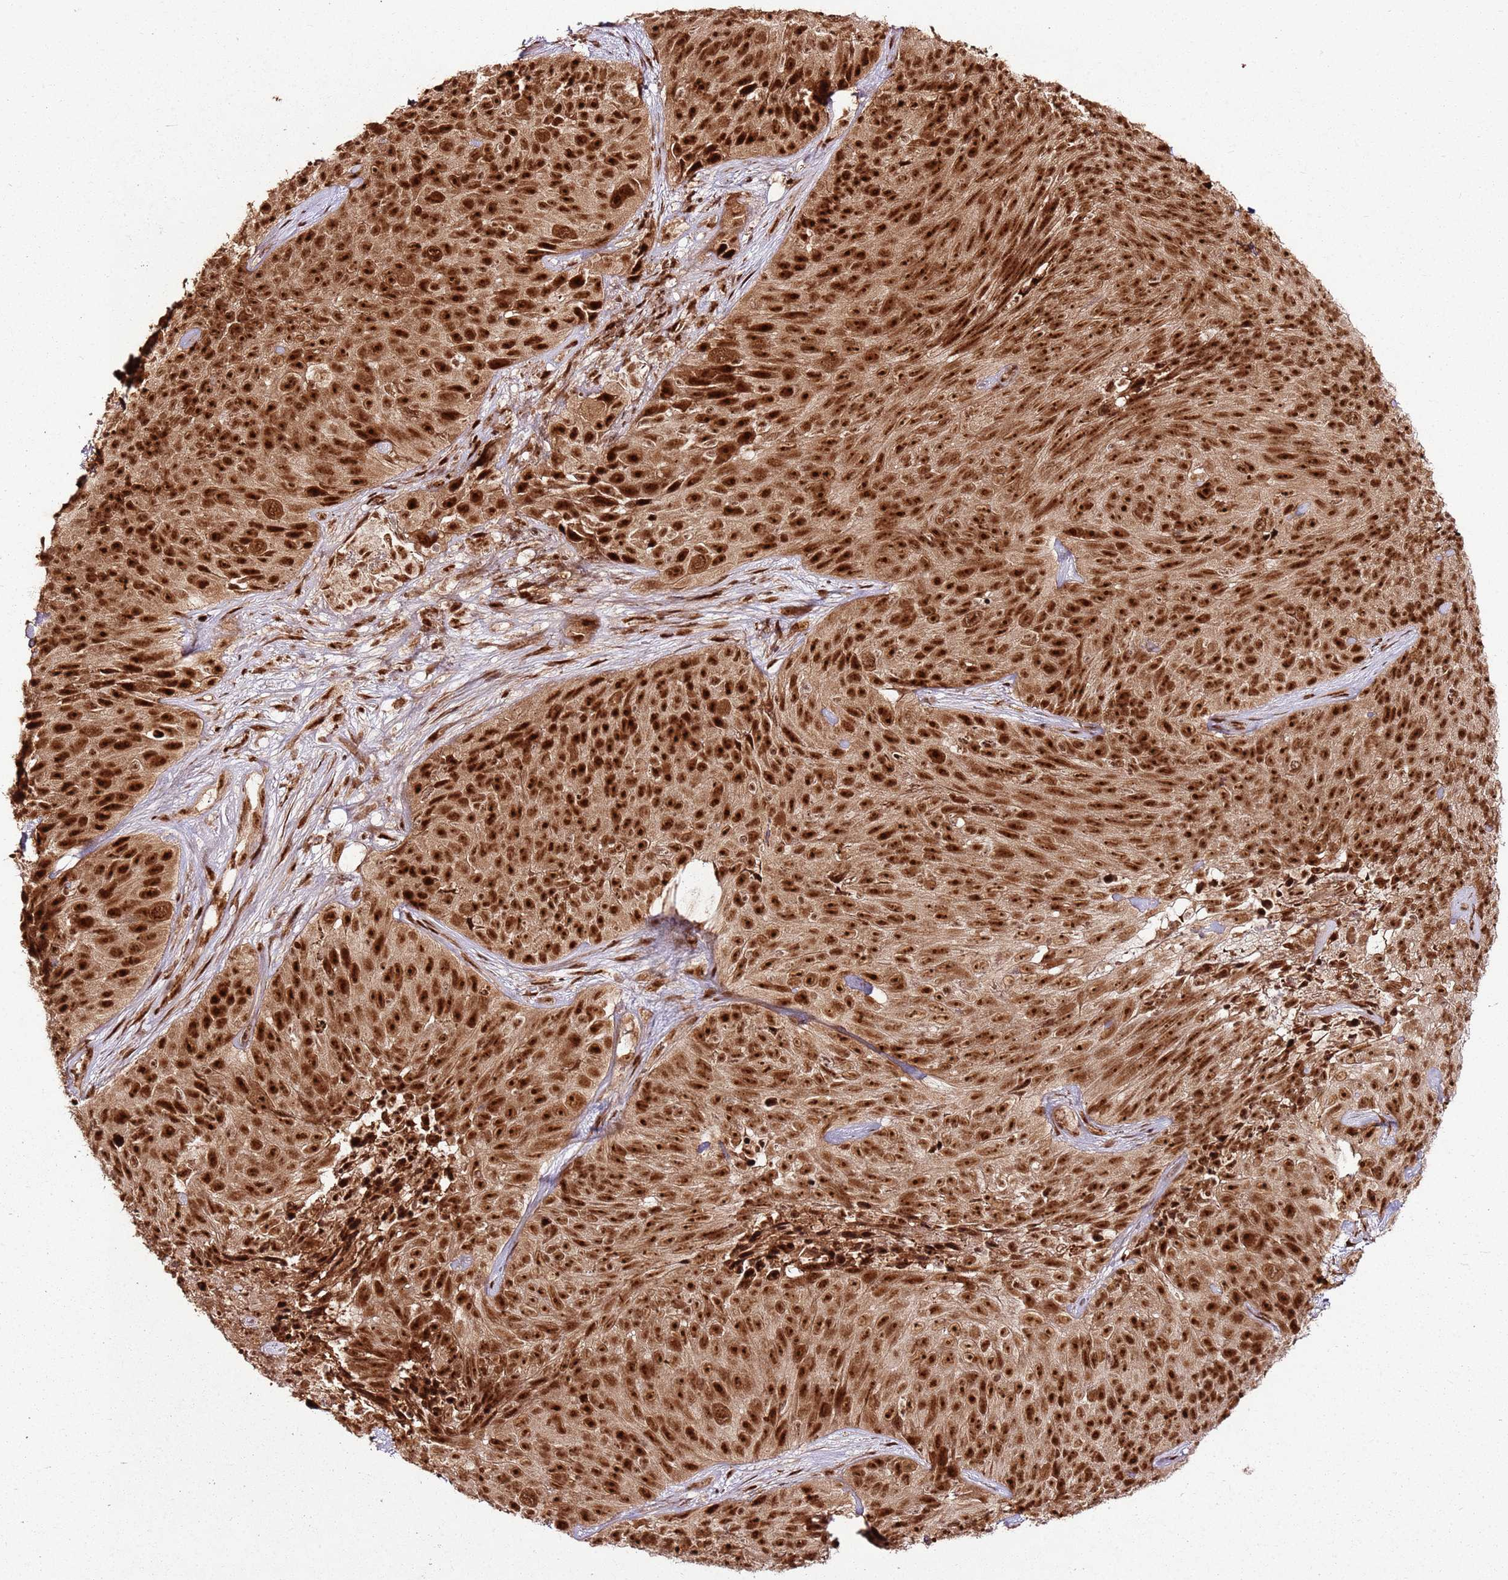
{"staining": {"intensity": "strong", "quantity": ">75%", "location": "nuclear"}, "tissue": "skin cancer", "cell_type": "Tumor cells", "image_type": "cancer", "snomed": [{"axis": "morphology", "description": "Squamous cell carcinoma, NOS"}, {"axis": "topography", "description": "Skin"}], "caption": "Protein analysis of skin squamous cell carcinoma tissue shows strong nuclear expression in about >75% of tumor cells. The staining was performed using DAB, with brown indicating positive protein expression. Nuclei are stained blue with hematoxylin.", "gene": "XRN2", "patient": {"sex": "female", "age": 87}}